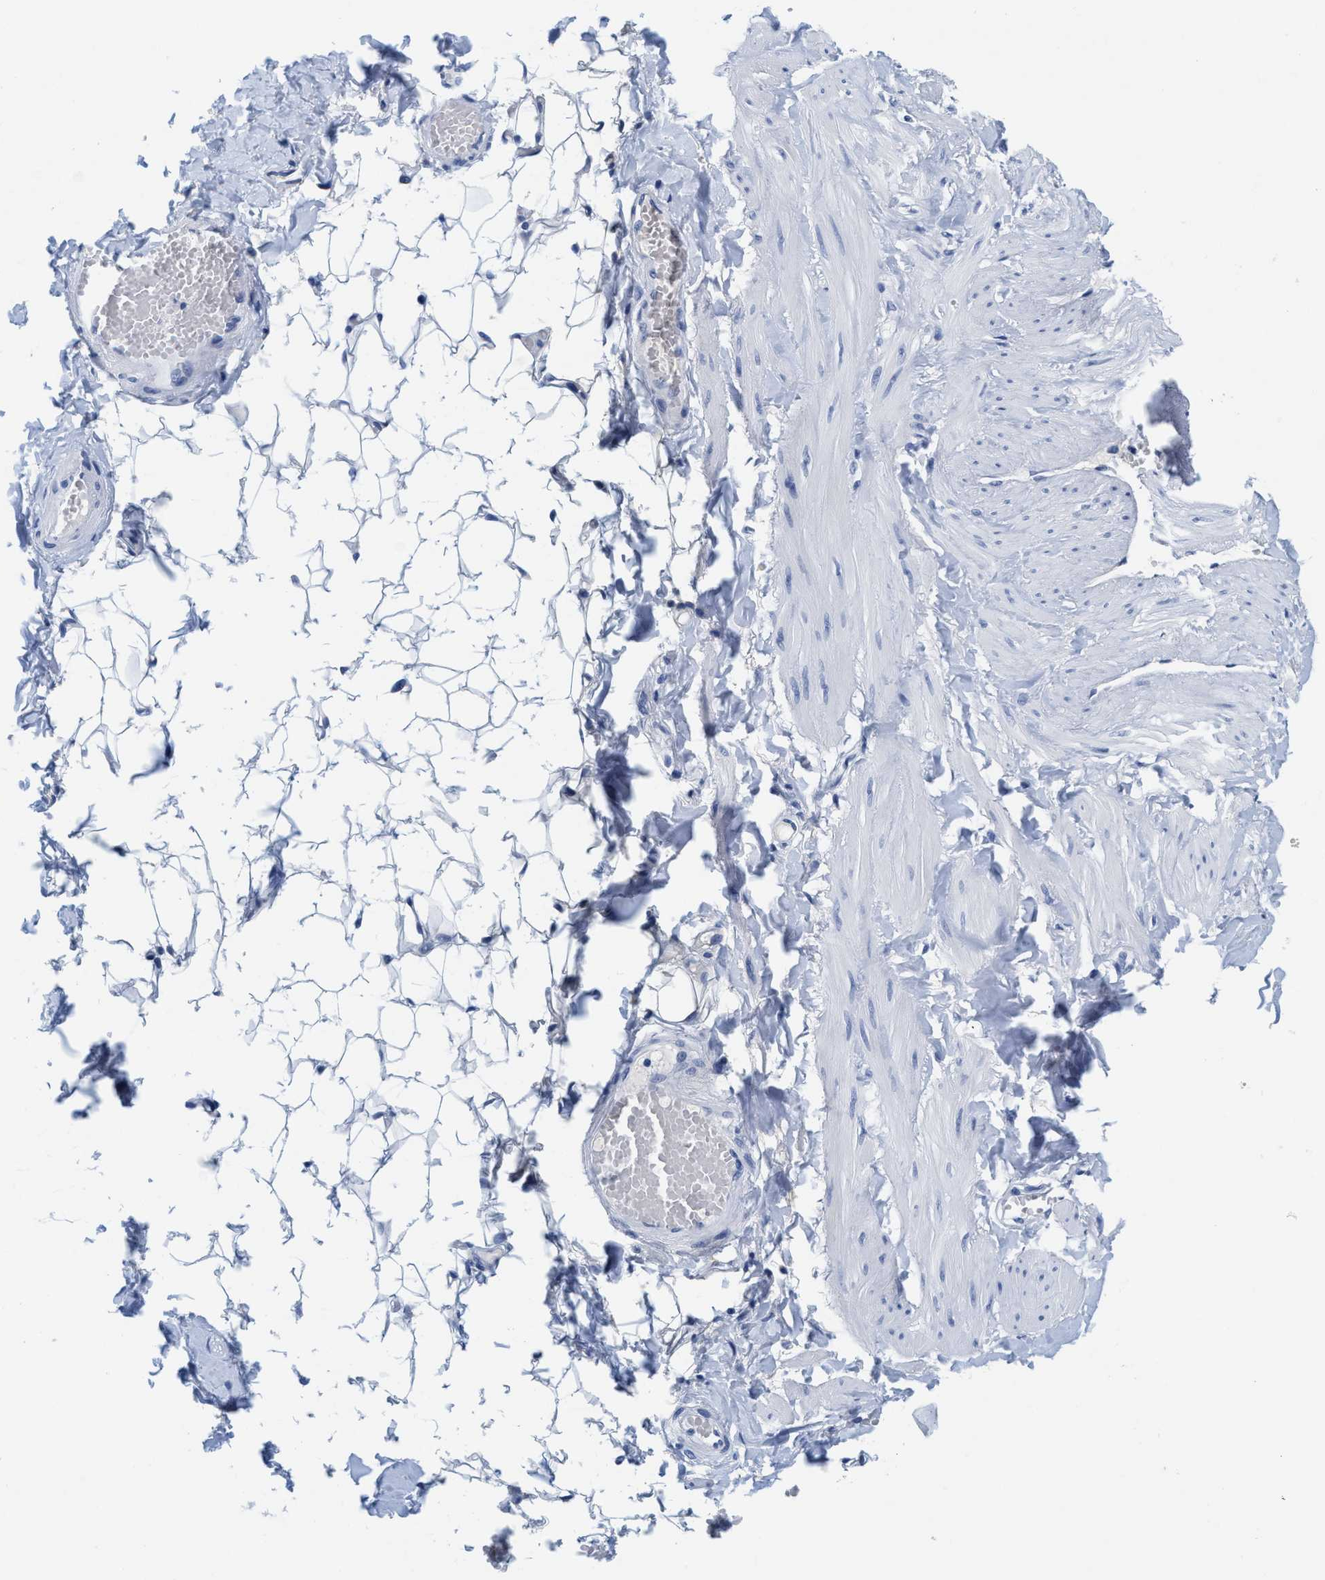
{"staining": {"intensity": "negative", "quantity": "none", "location": "none"}, "tissue": "adipose tissue", "cell_type": "Adipocytes", "image_type": "normal", "snomed": [{"axis": "morphology", "description": "Normal tissue, NOS"}, {"axis": "topography", "description": "Adipose tissue"}, {"axis": "topography", "description": "Vascular tissue"}, {"axis": "topography", "description": "Peripheral nerve tissue"}], "caption": "Immunohistochemical staining of benign human adipose tissue exhibits no significant expression in adipocytes.", "gene": "TTC3", "patient": {"sex": "male", "age": 25}}